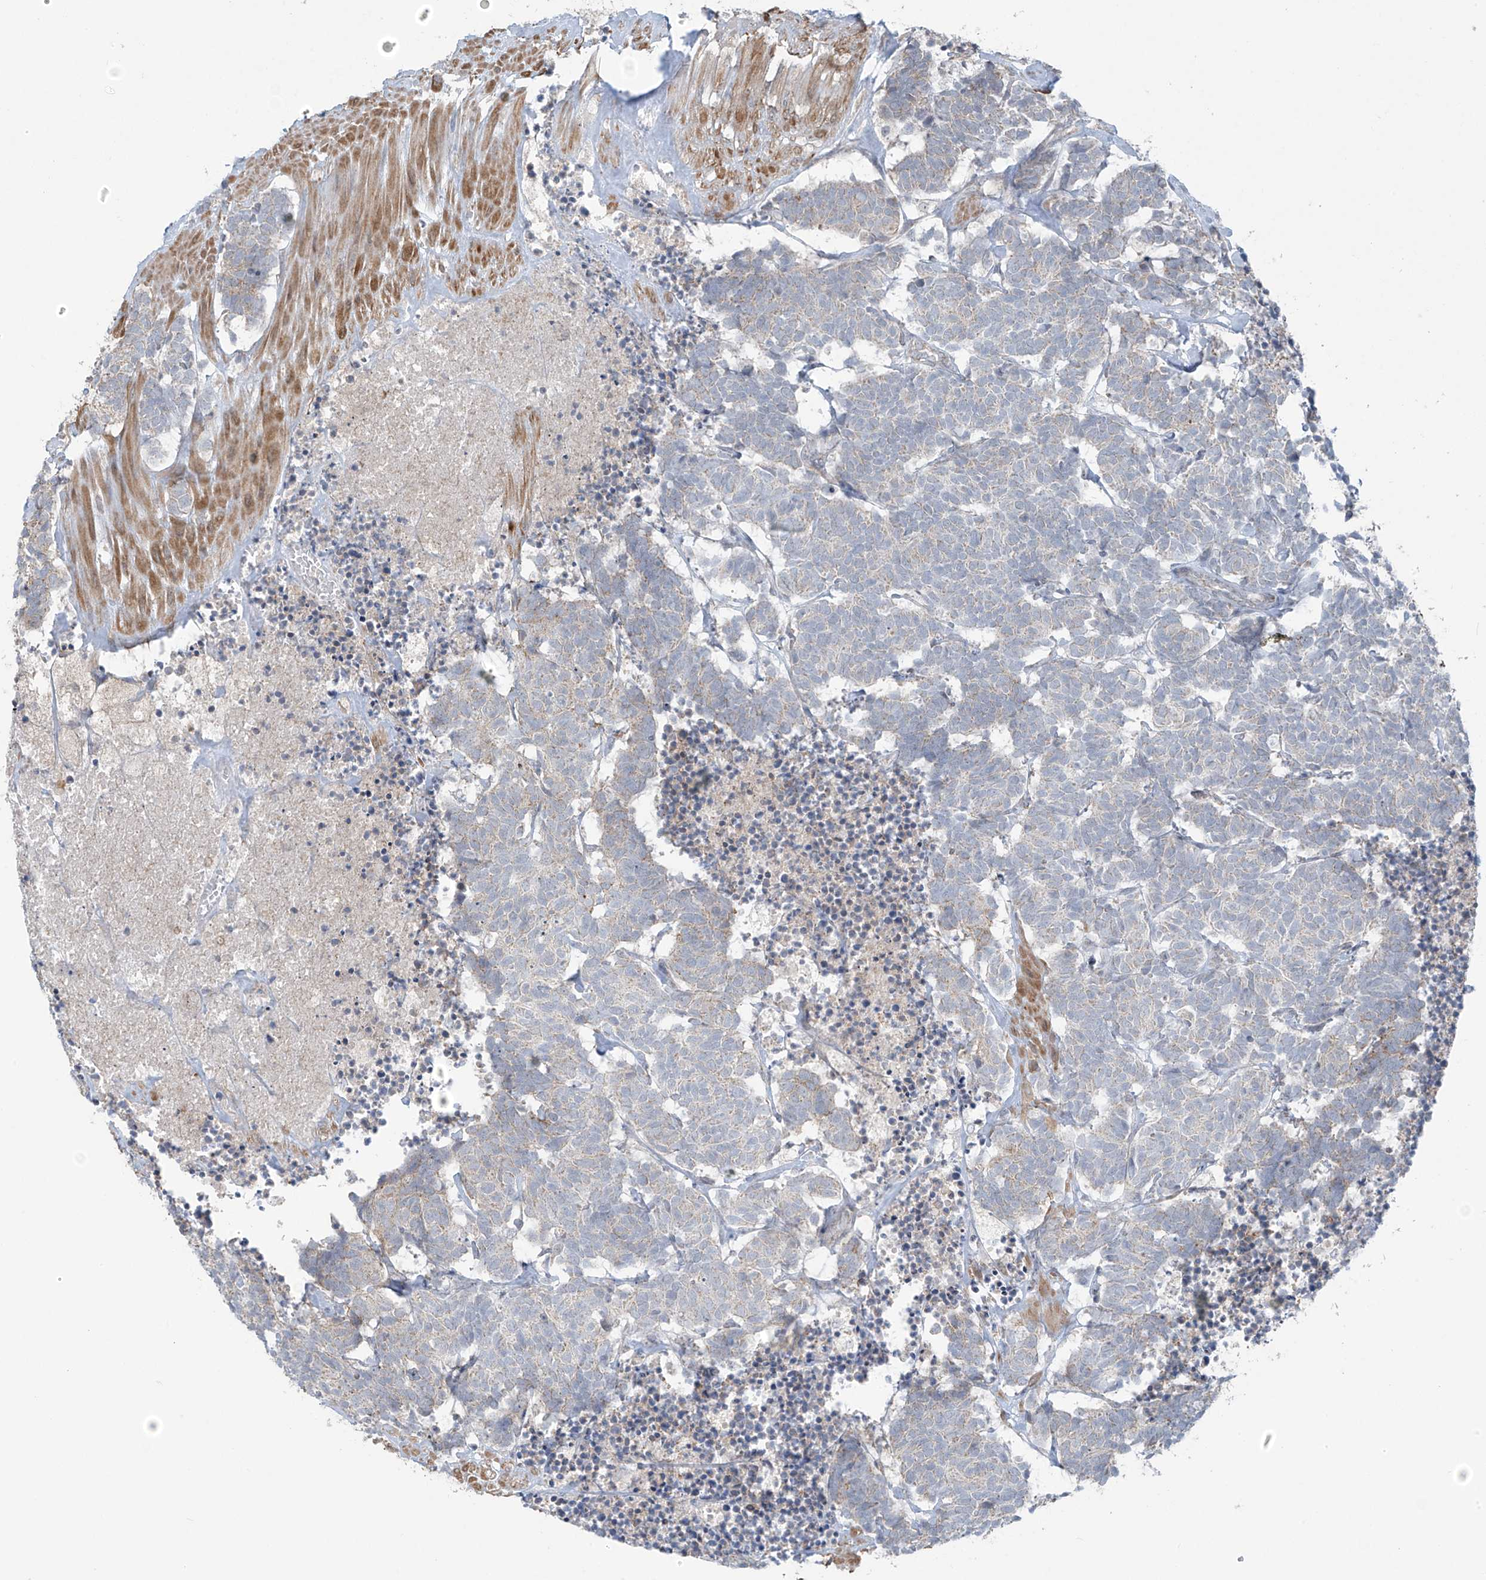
{"staining": {"intensity": "negative", "quantity": "none", "location": "none"}, "tissue": "carcinoid", "cell_type": "Tumor cells", "image_type": "cancer", "snomed": [{"axis": "morphology", "description": "Carcinoma, NOS"}, {"axis": "morphology", "description": "Carcinoid, malignant, NOS"}, {"axis": "topography", "description": "Urinary bladder"}], "caption": "This is an immunohistochemistry (IHC) micrograph of human carcinoid. There is no expression in tumor cells.", "gene": "HDDC2", "patient": {"sex": "male", "age": 57}}